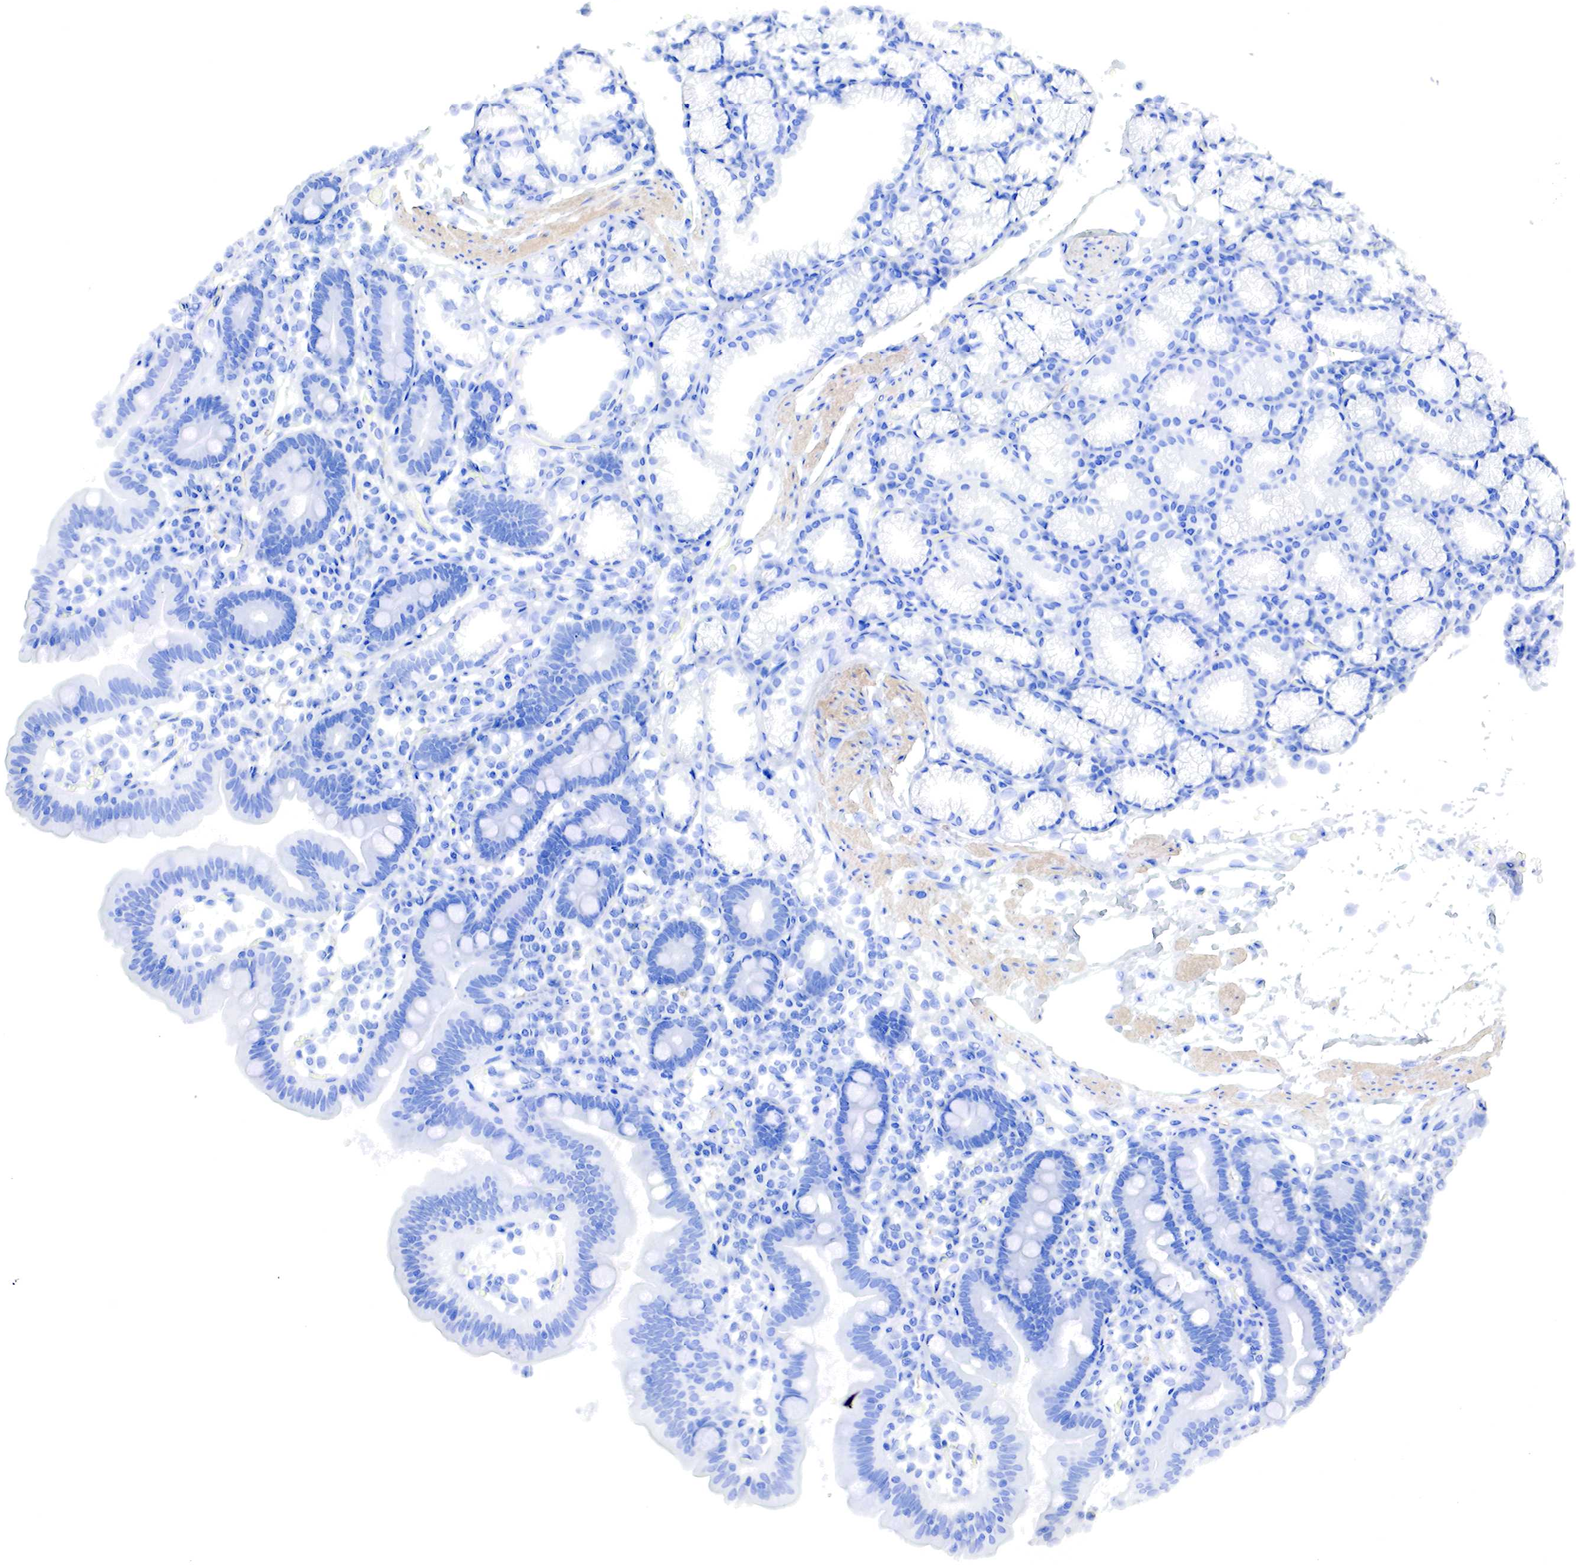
{"staining": {"intensity": "negative", "quantity": "none", "location": "none"}, "tissue": "duodenum", "cell_type": "Glandular cells", "image_type": "normal", "snomed": [{"axis": "morphology", "description": "Normal tissue, NOS"}, {"axis": "topography", "description": "Duodenum"}], "caption": "An immunohistochemistry micrograph of benign duodenum is shown. There is no staining in glandular cells of duodenum.", "gene": "TPM1", "patient": {"sex": "female", "age": 48}}